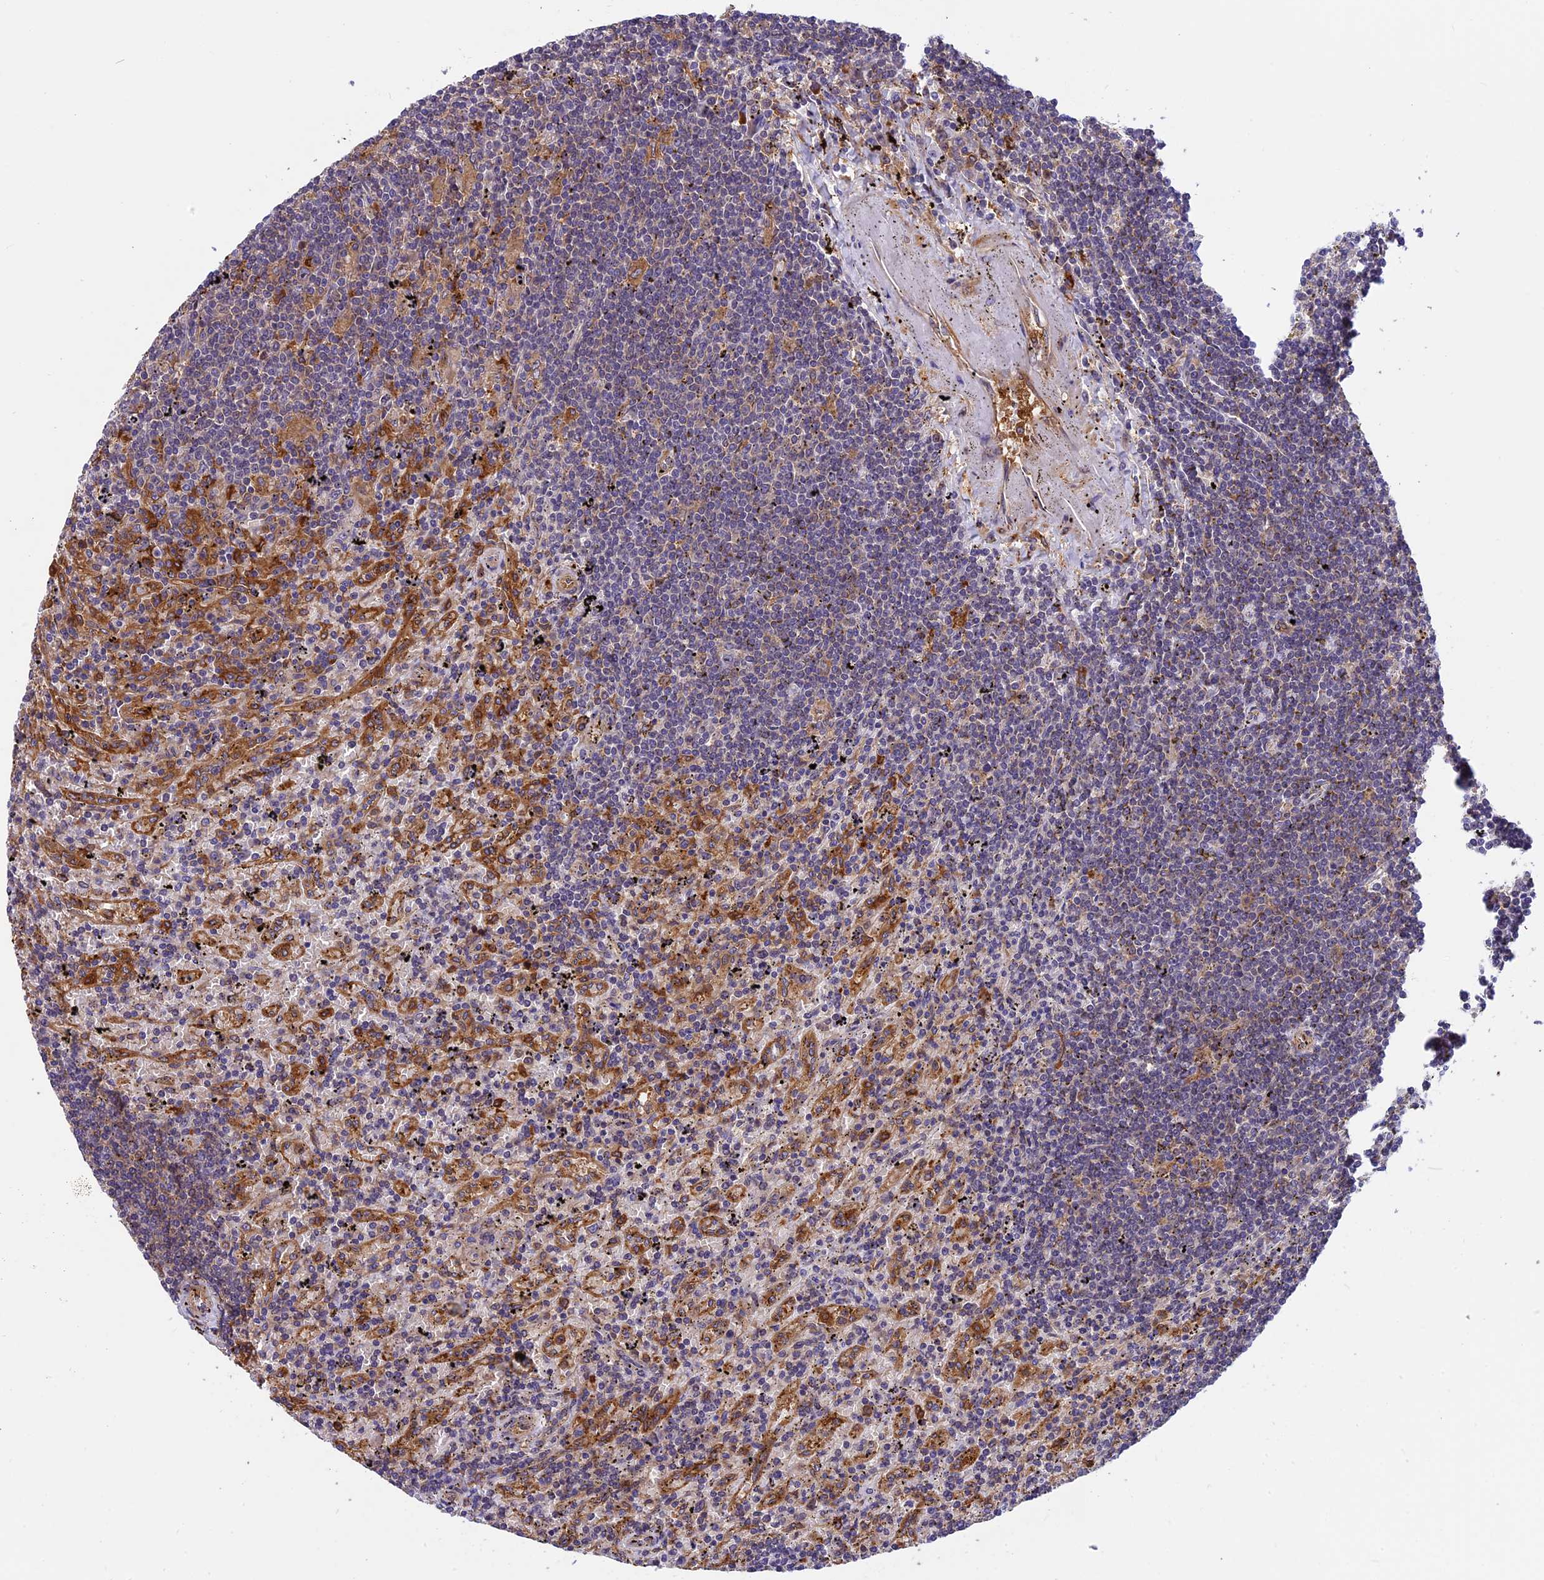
{"staining": {"intensity": "weak", "quantity": "<25%", "location": "cytoplasmic/membranous"}, "tissue": "lymphoma", "cell_type": "Tumor cells", "image_type": "cancer", "snomed": [{"axis": "morphology", "description": "Malignant lymphoma, non-Hodgkin's type, Low grade"}, {"axis": "topography", "description": "Spleen"}], "caption": "Immunohistochemistry (IHC) of human low-grade malignant lymphoma, non-Hodgkin's type shows no positivity in tumor cells. Nuclei are stained in blue.", "gene": "EHBP1L1", "patient": {"sex": "male", "age": 76}}